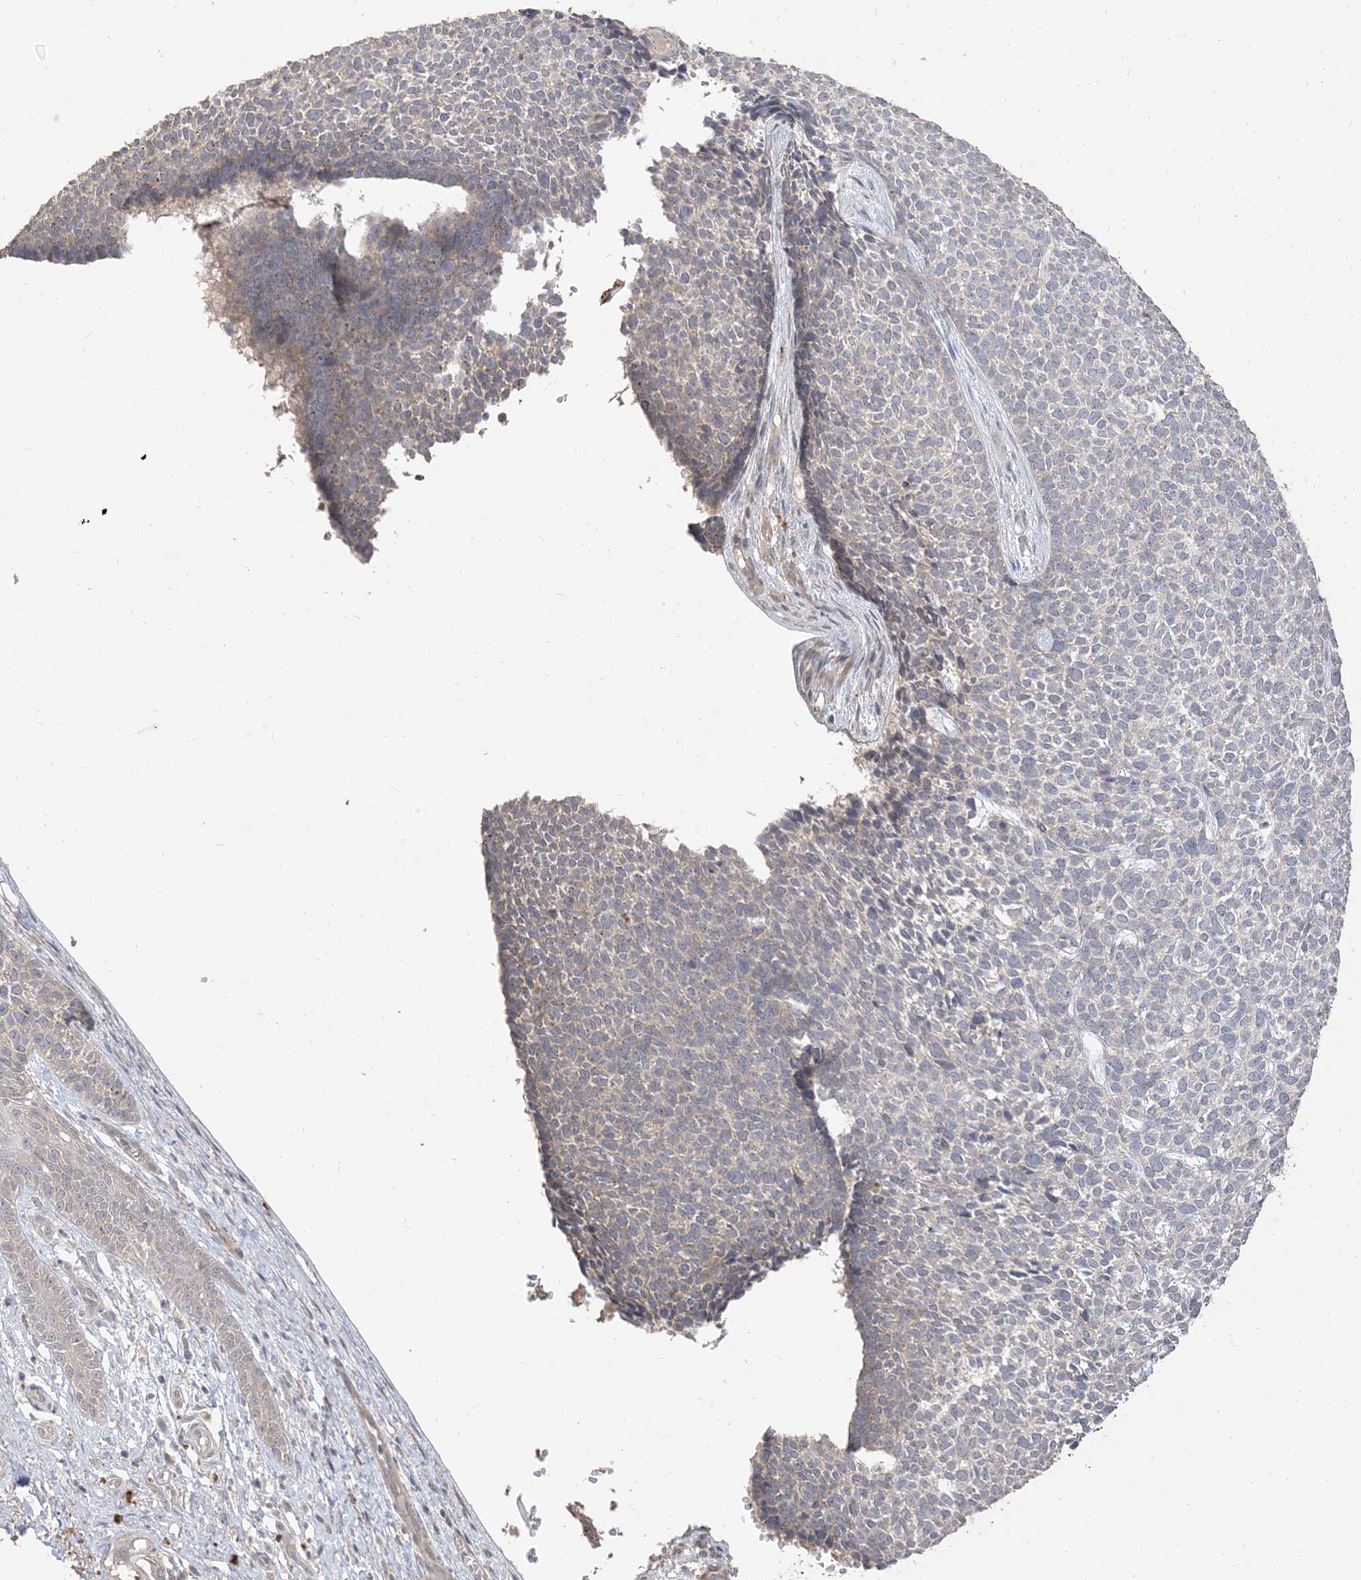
{"staining": {"intensity": "negative", "quantity": "none", "location": "none"}, "tissue": "skin cancer", "cell_type": "Tumor cells", "image_type": "cancer", "snomed": [{"axis": "morphology", "description": "Basal cell carcinoma"}, {"axis": "topography", "description": "Skin"}], "caption": "A histopathology image of skin cancer (basal cell carcinoma) stained for a protein shows no brown staining in tumor cells. Brightfield microscopy of immunohistochemistry (IHC) stained with DAB (brown) and hematoxylin (blue), captured at high magnification.", "gene": "RNF175", "patient": {"sex": "female", "age": 84}}